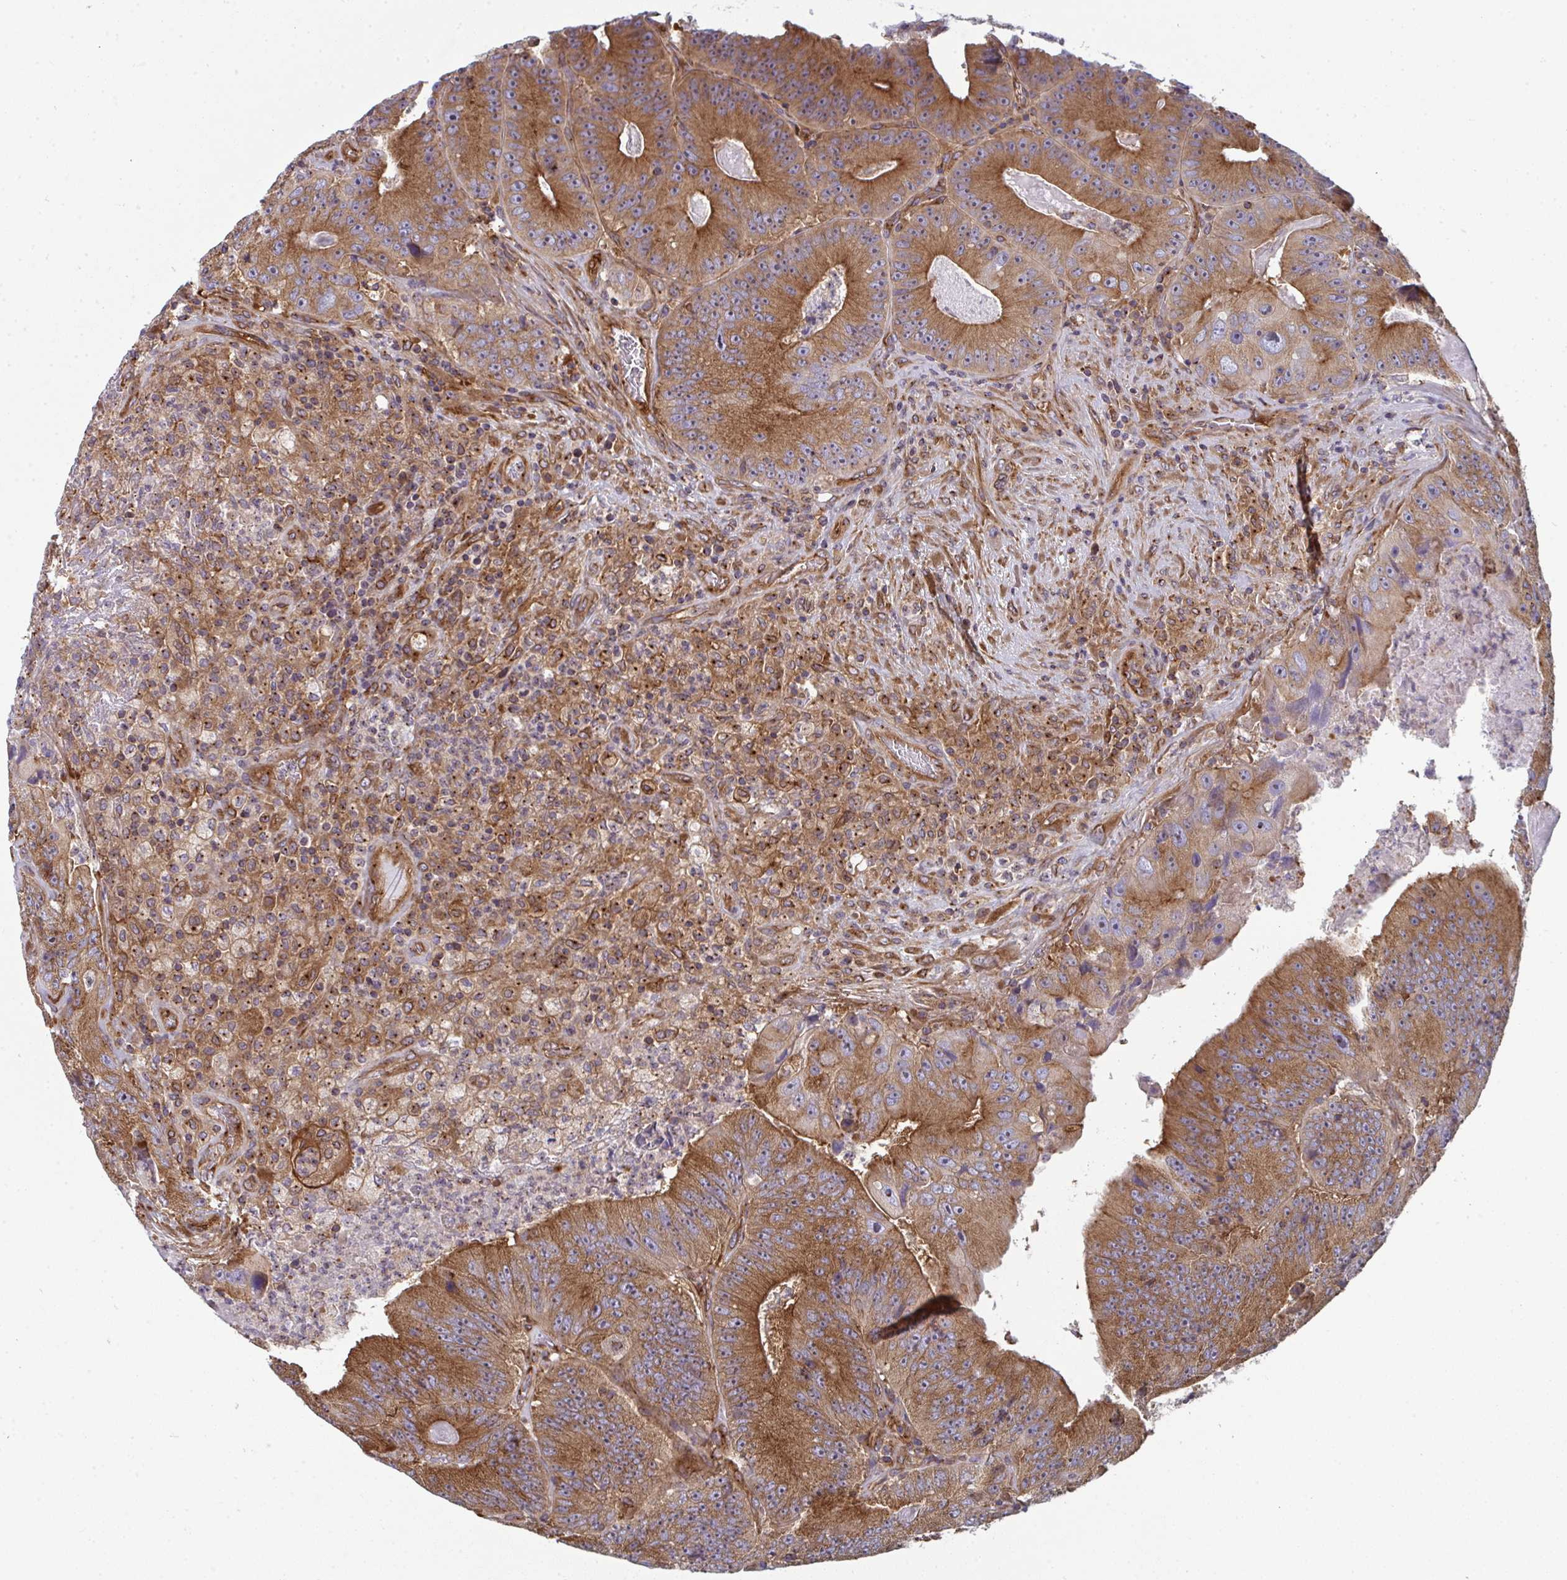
{"staining": {"intensity": "strong", "quantity": ">75%", "location": "cytoplasmic/membranous"}, "tissue": "colorectal cancer", "cell_type": "Tumor cells", "image_type": "cancer", "snomed": [{"axis": "morphology", "description": "Adenocarcinoma, NOS"}, {"axis": "topography", "description": "Colon"}], "caption": "Colorectal cancer stained with immunohistochemistry (IHC) reveals strong cytoplasmic/membranous expression in about >75% of tumor cells.", "gene": "DYNC1I2", "patient": {"sex": "female", "age": 86}}